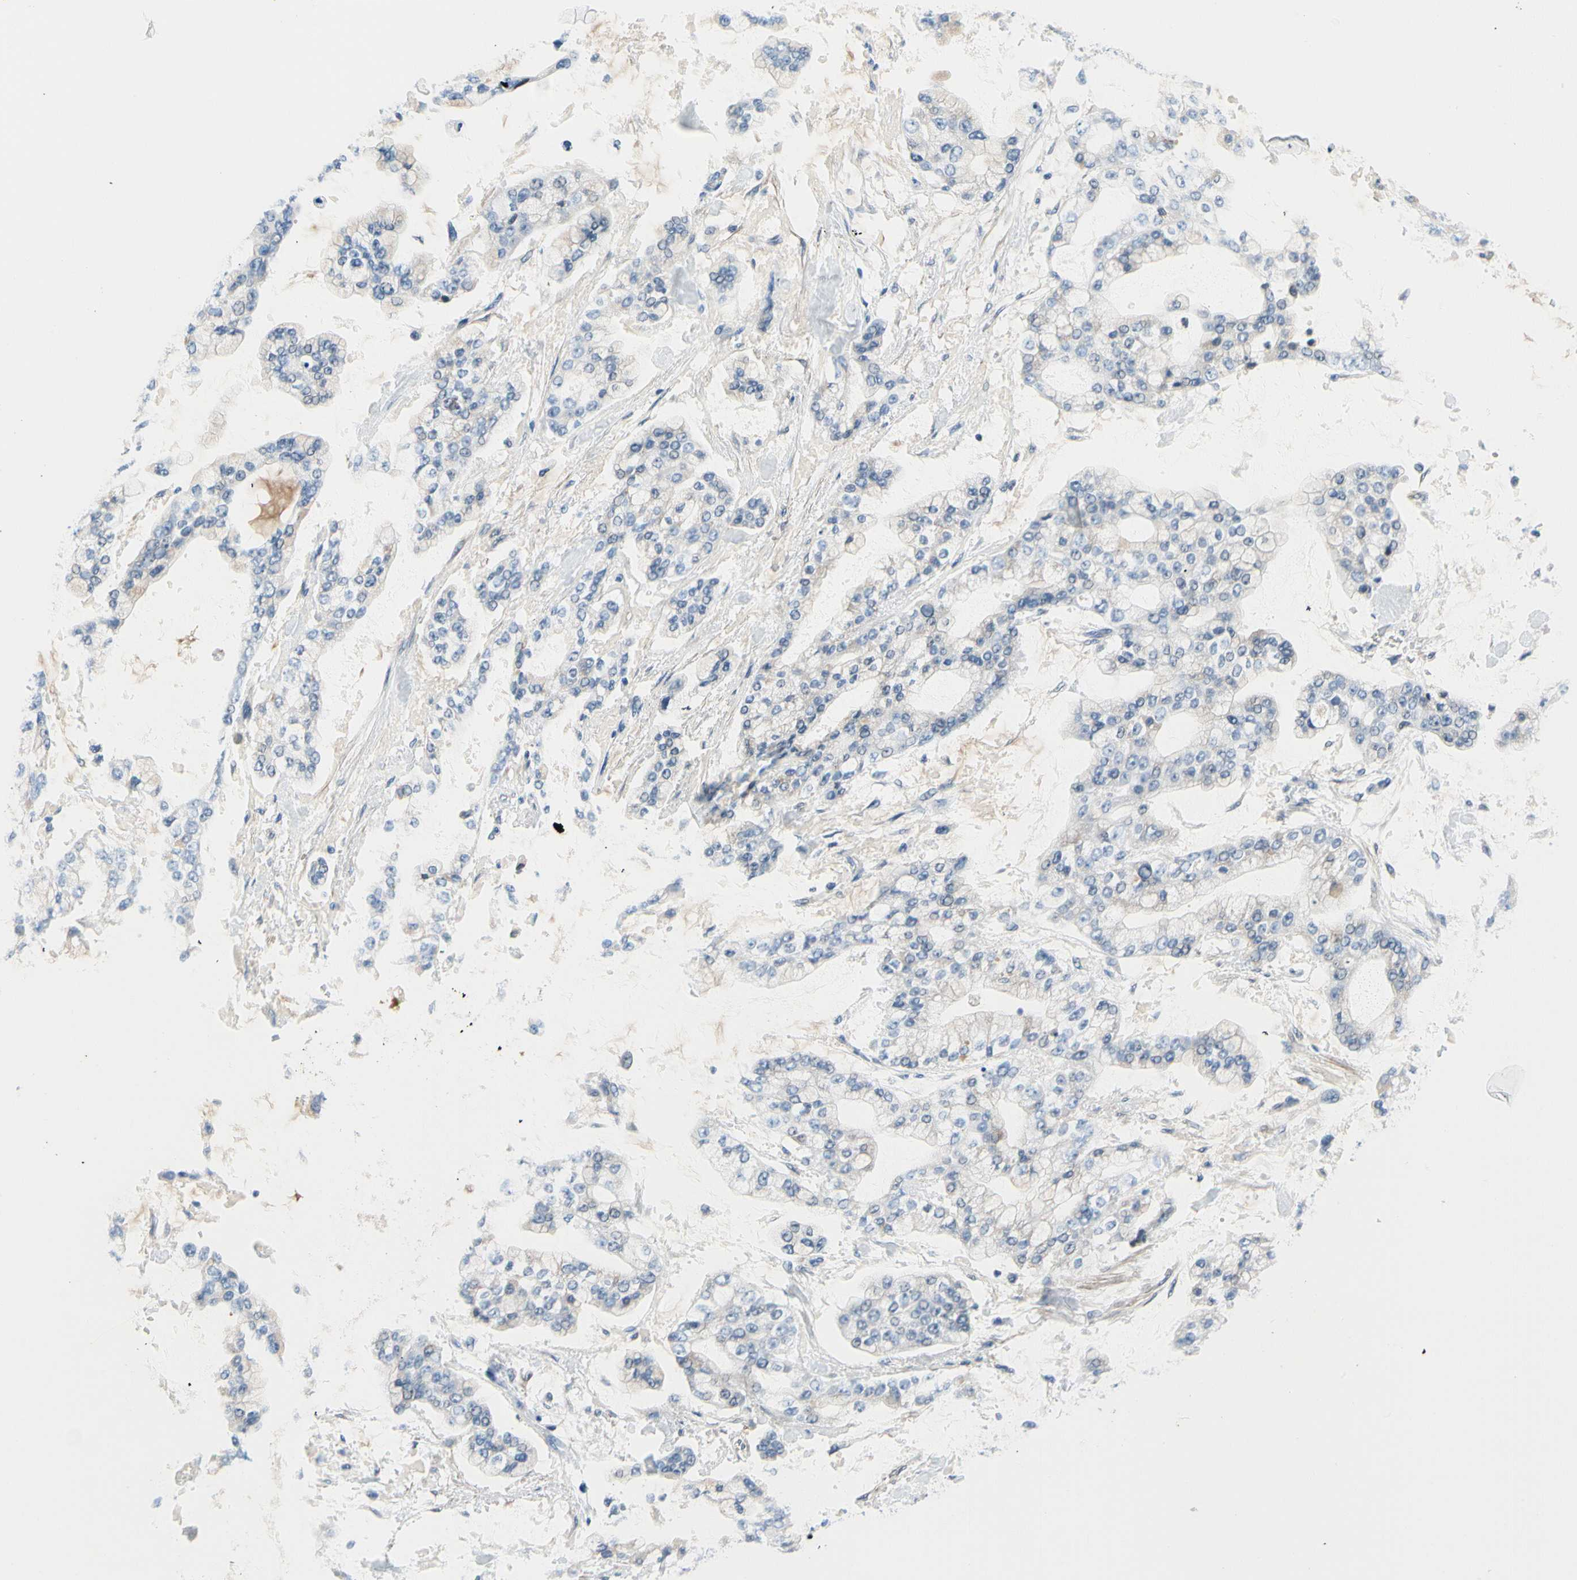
{"staining": {"intensity": "weak", "quantity": "<25%", "location": "cytoplasmic/membranous"}, "tissue": "stomach cancer", "cell_type": "Tumor cells", "image_type": "cancer", "snomed": [{"axis": "morphology", "description": "Normal tissue, NOS"}, {"axis": "morphology", "description": "Adenocarcinoma, NOS"}, {"axis": "topography", "description": "Stomach, upper"}, {"axis": "topography", "description": "Stomach"}], "caption": "Immunohistochemical staining of stomach cancer (adenocarcinoma) exhibits no significant expression in tumor cells.", "gene": "FCER2", "patient": {"sex": "male", "age": 76}}